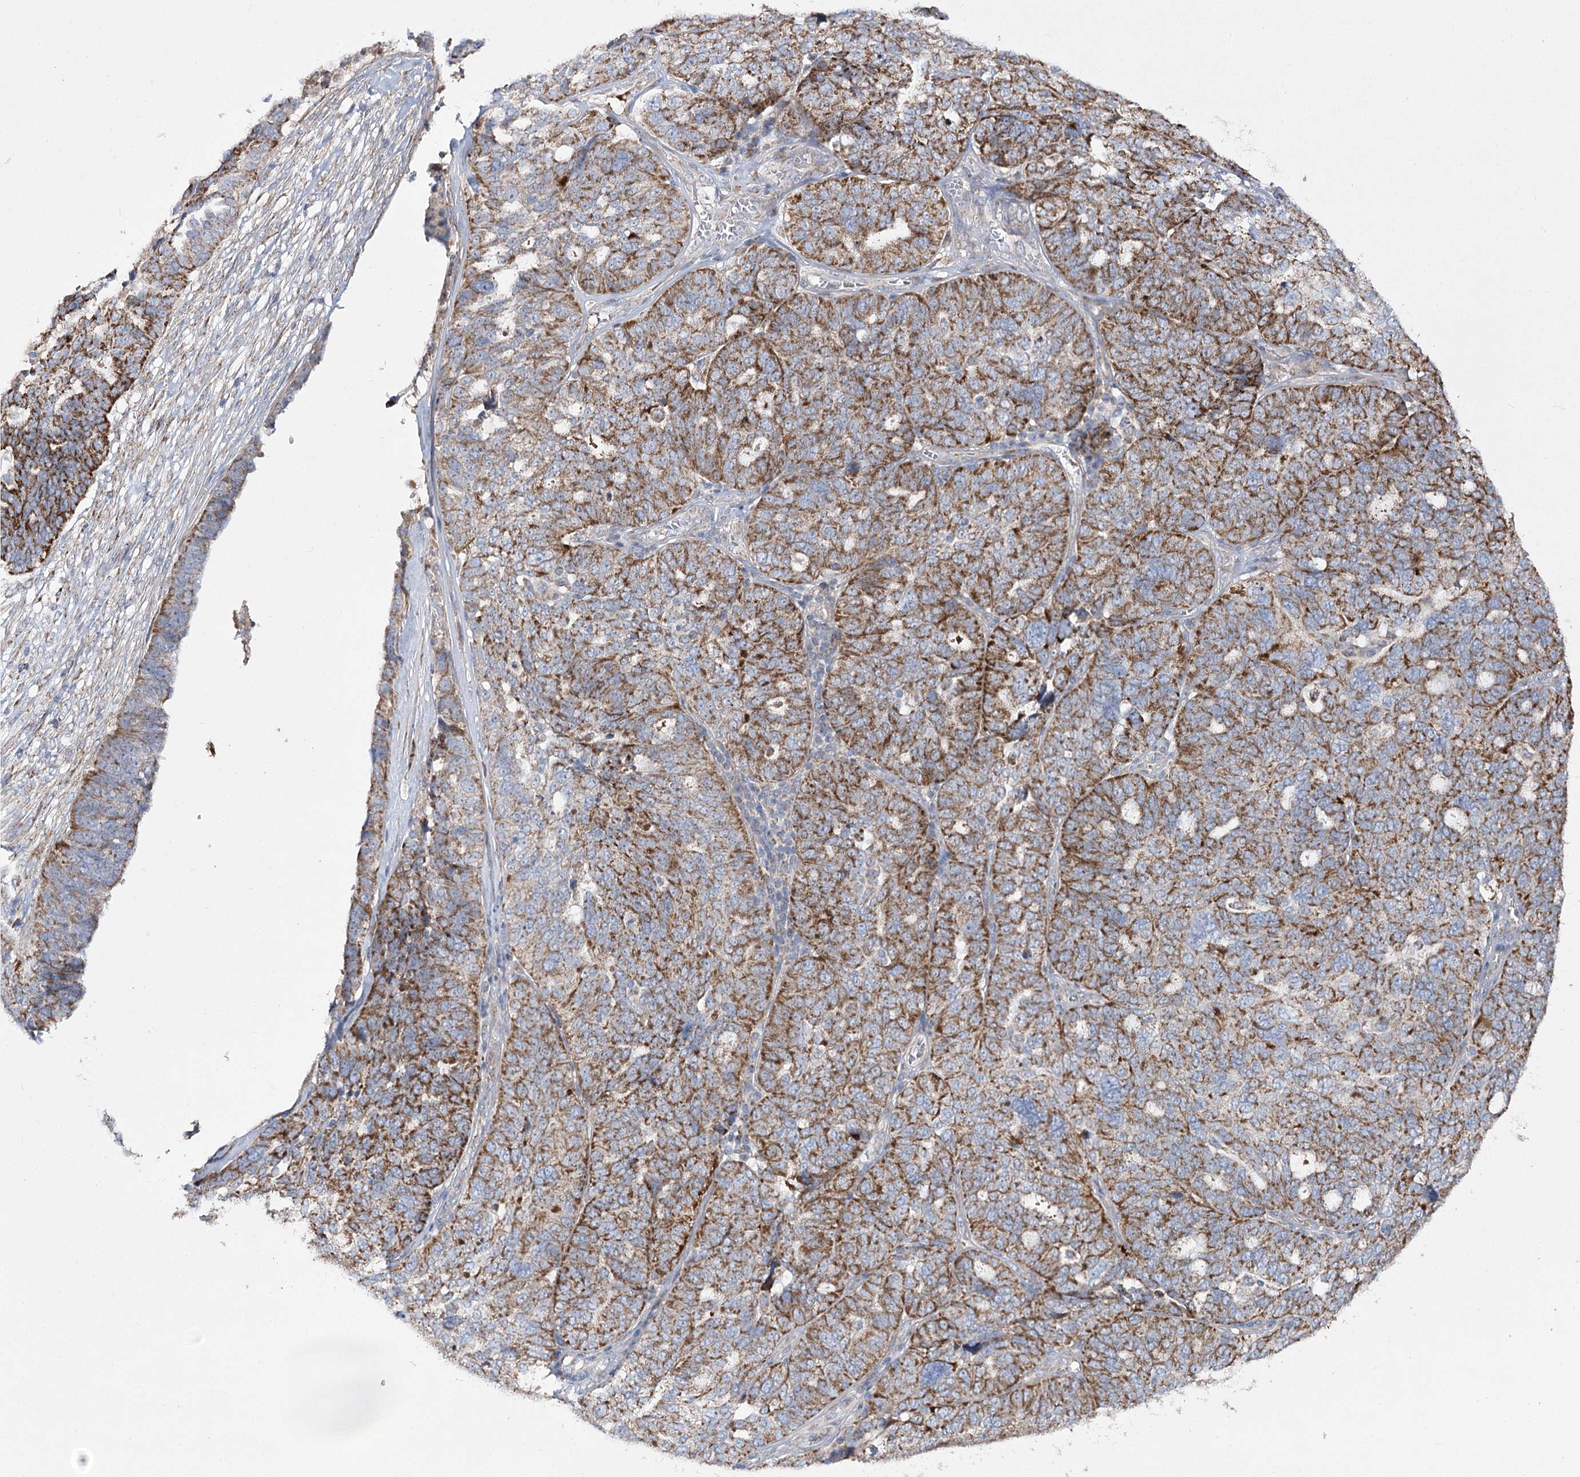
{"staining": {"intensity": "moderate", "quantity": ">75%", "location": "cytoplasmic/membranous"}, "tissue": "ovarian cancer", "cell_type": "Tumor cells", "image_type": "cancer", "snomed": [{"axis": "morphology", "description": "Cystadenocarcinoma, serous, NOS"}, {"axis": "topography", "description": "Ovary"}], "caption": "Immunohistochemistry photomicrograph of human ovarian cancer (serous cystadenocarcinoma) stained for a protein (brown), which shows medium levels of moderate cytoplasmic/membranous staining in approximately >75% of tumor cells.", "gene": "NADK2", "patient": {"sex": "female", "age": 59}}